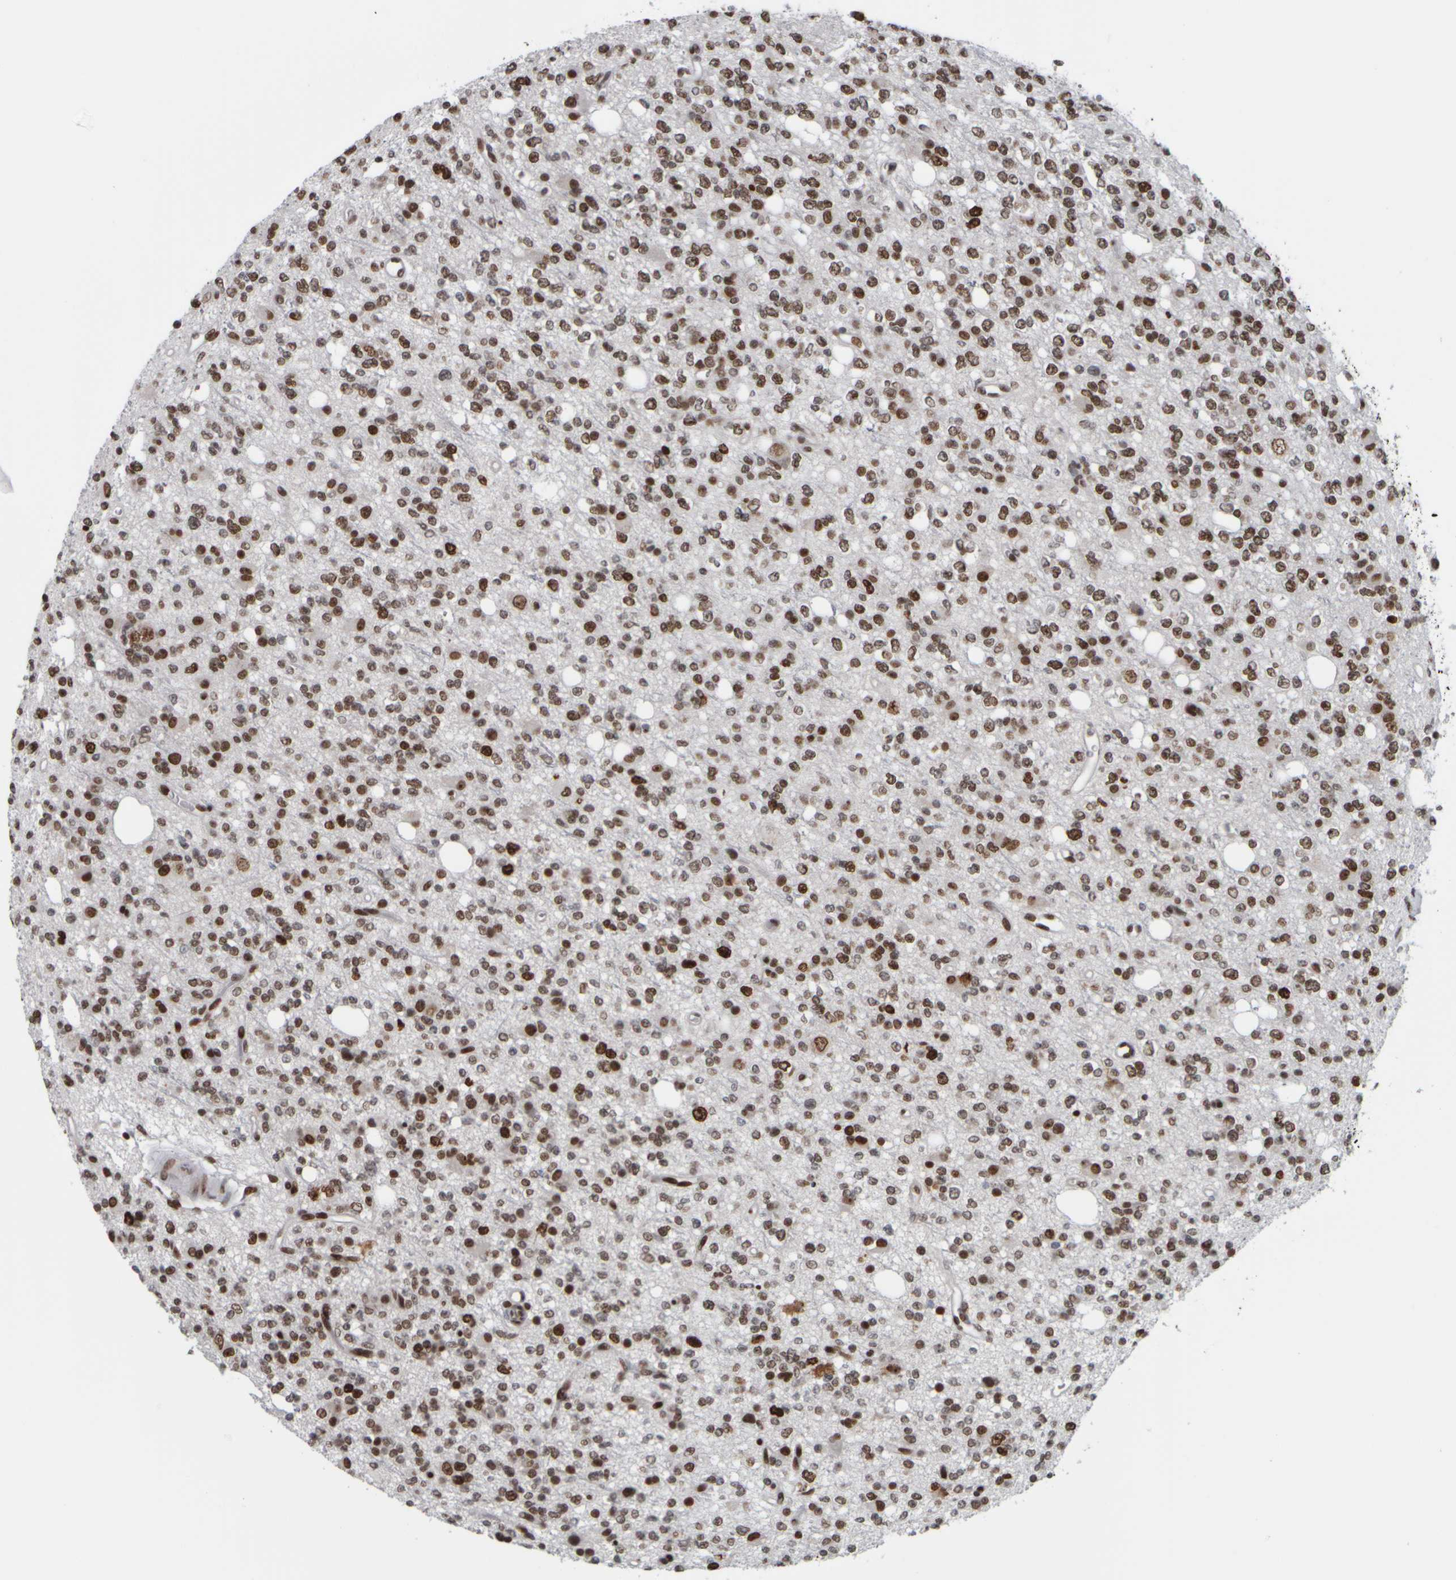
{"staining": {"intensity": "strong", "quantity": ">75%", "location": "nuclear"}, "tissue": "glioma", "cell_type": "Tumor cells", "image_type": "cancer", "snomed": [{"axis": "morphology", "description": "Glioma, malignant, High grade"}, {"axis": "topography", "description": "Brain"}], "caption": "Tumor cells demonstrate high levels of strong nuclear positivity in approximately >75% of cells in glioma.", "gene": "TOP2B", "patient": {"sex": "female", "age": 62}}